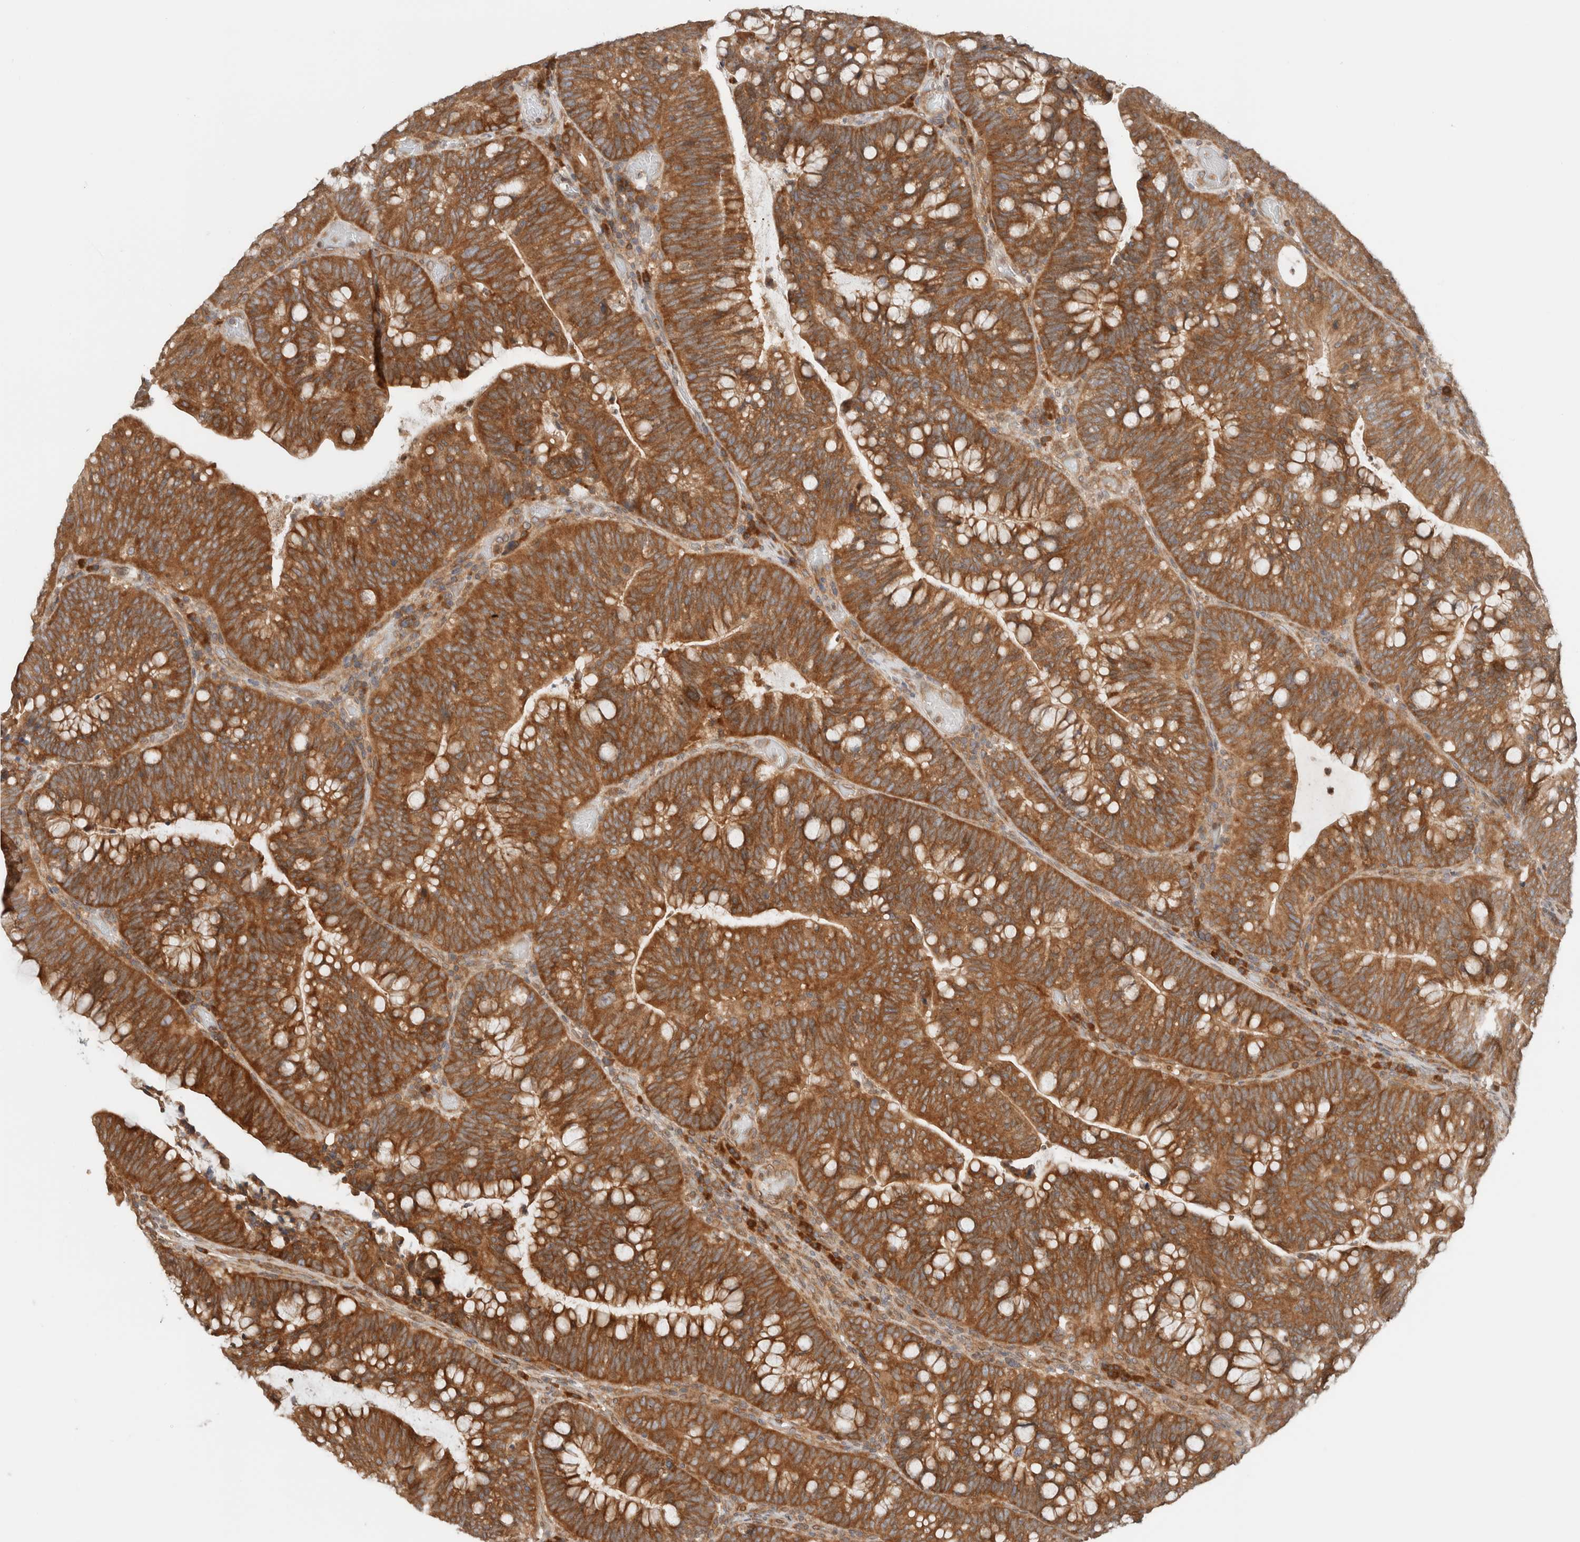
{"staining": {"intensity": "strong", "quantity": ">75%", "location": "cytoplasmic/membranous"}, "tissue": "colorectal cancer", "cell_type": "Tumor cells", "image_type": "cancer", "snomed": [{"axis": "morphology", "description": "Adenocarcinoma, NOS"}, {"axis": "topography", "description": "Colon"}], "caption": "Human adenocarcinoma (colorectal) stained for a protein (brown) shows strong cytoplasmic/membranous positive expression in approximately >75% of tumor cells.", "gene": "ARFGEF2", "patient": {"sex": "female", "age": 66}}